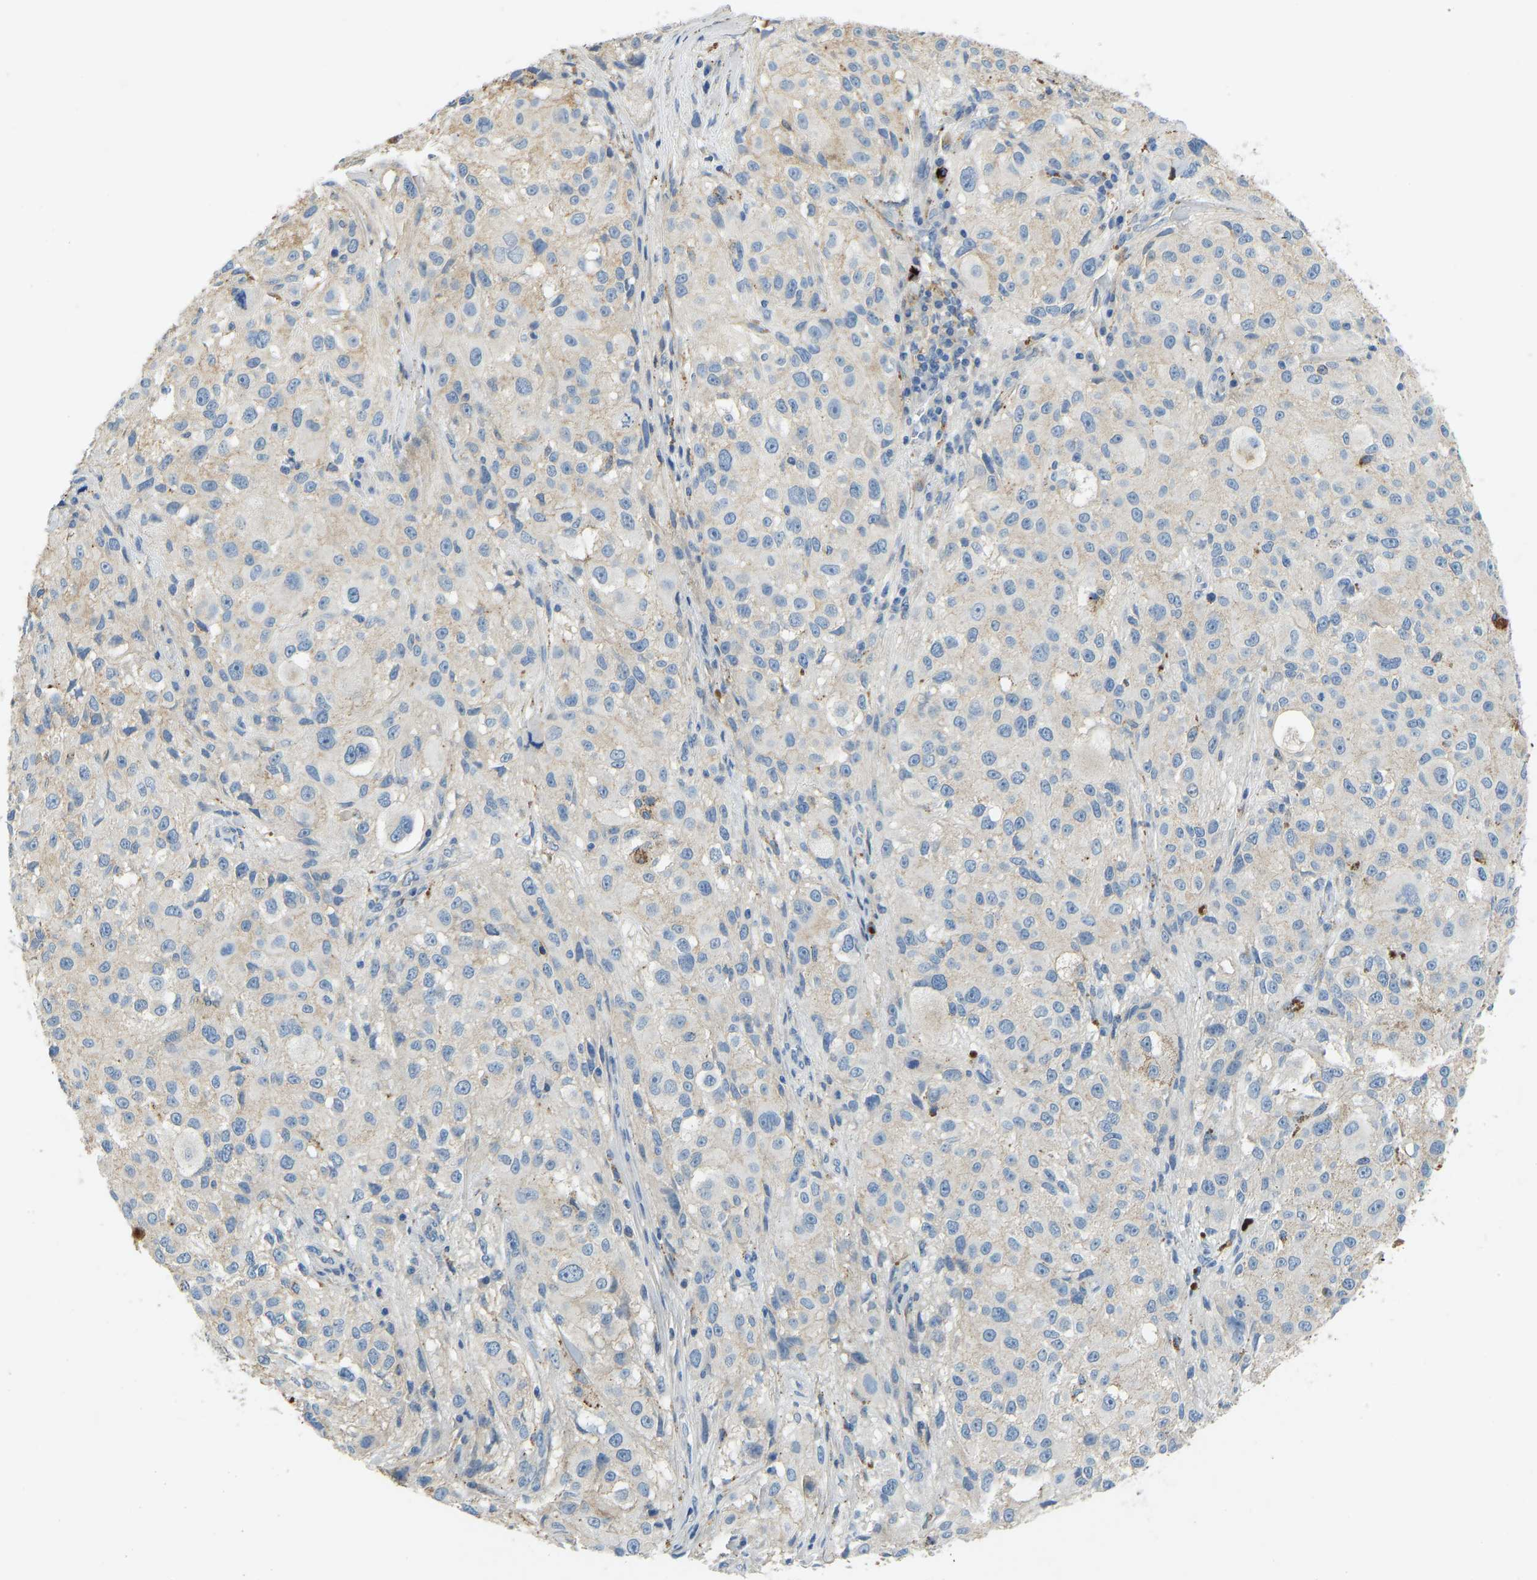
{"staining": {"intensity": "negative", "quantity": "none", "location": "none"}, "tissue": "melanoma", "cell_type": "Tumor cells", "image_type": "cancer", "snomed": [{"axis": "morphology", "description": "Necrosis, NOS"}, {"axis": "morphology", "description": "Malignant melanoma, NOS"}, {"axis": "topography", "description": "Skin"}], "caption": "Human melanoma stained for a protein using immunohistochemistry exhibits no positivity in tumor cells.", "gene": "THBS4", "patient": {"sex": "female", "age": 87}}